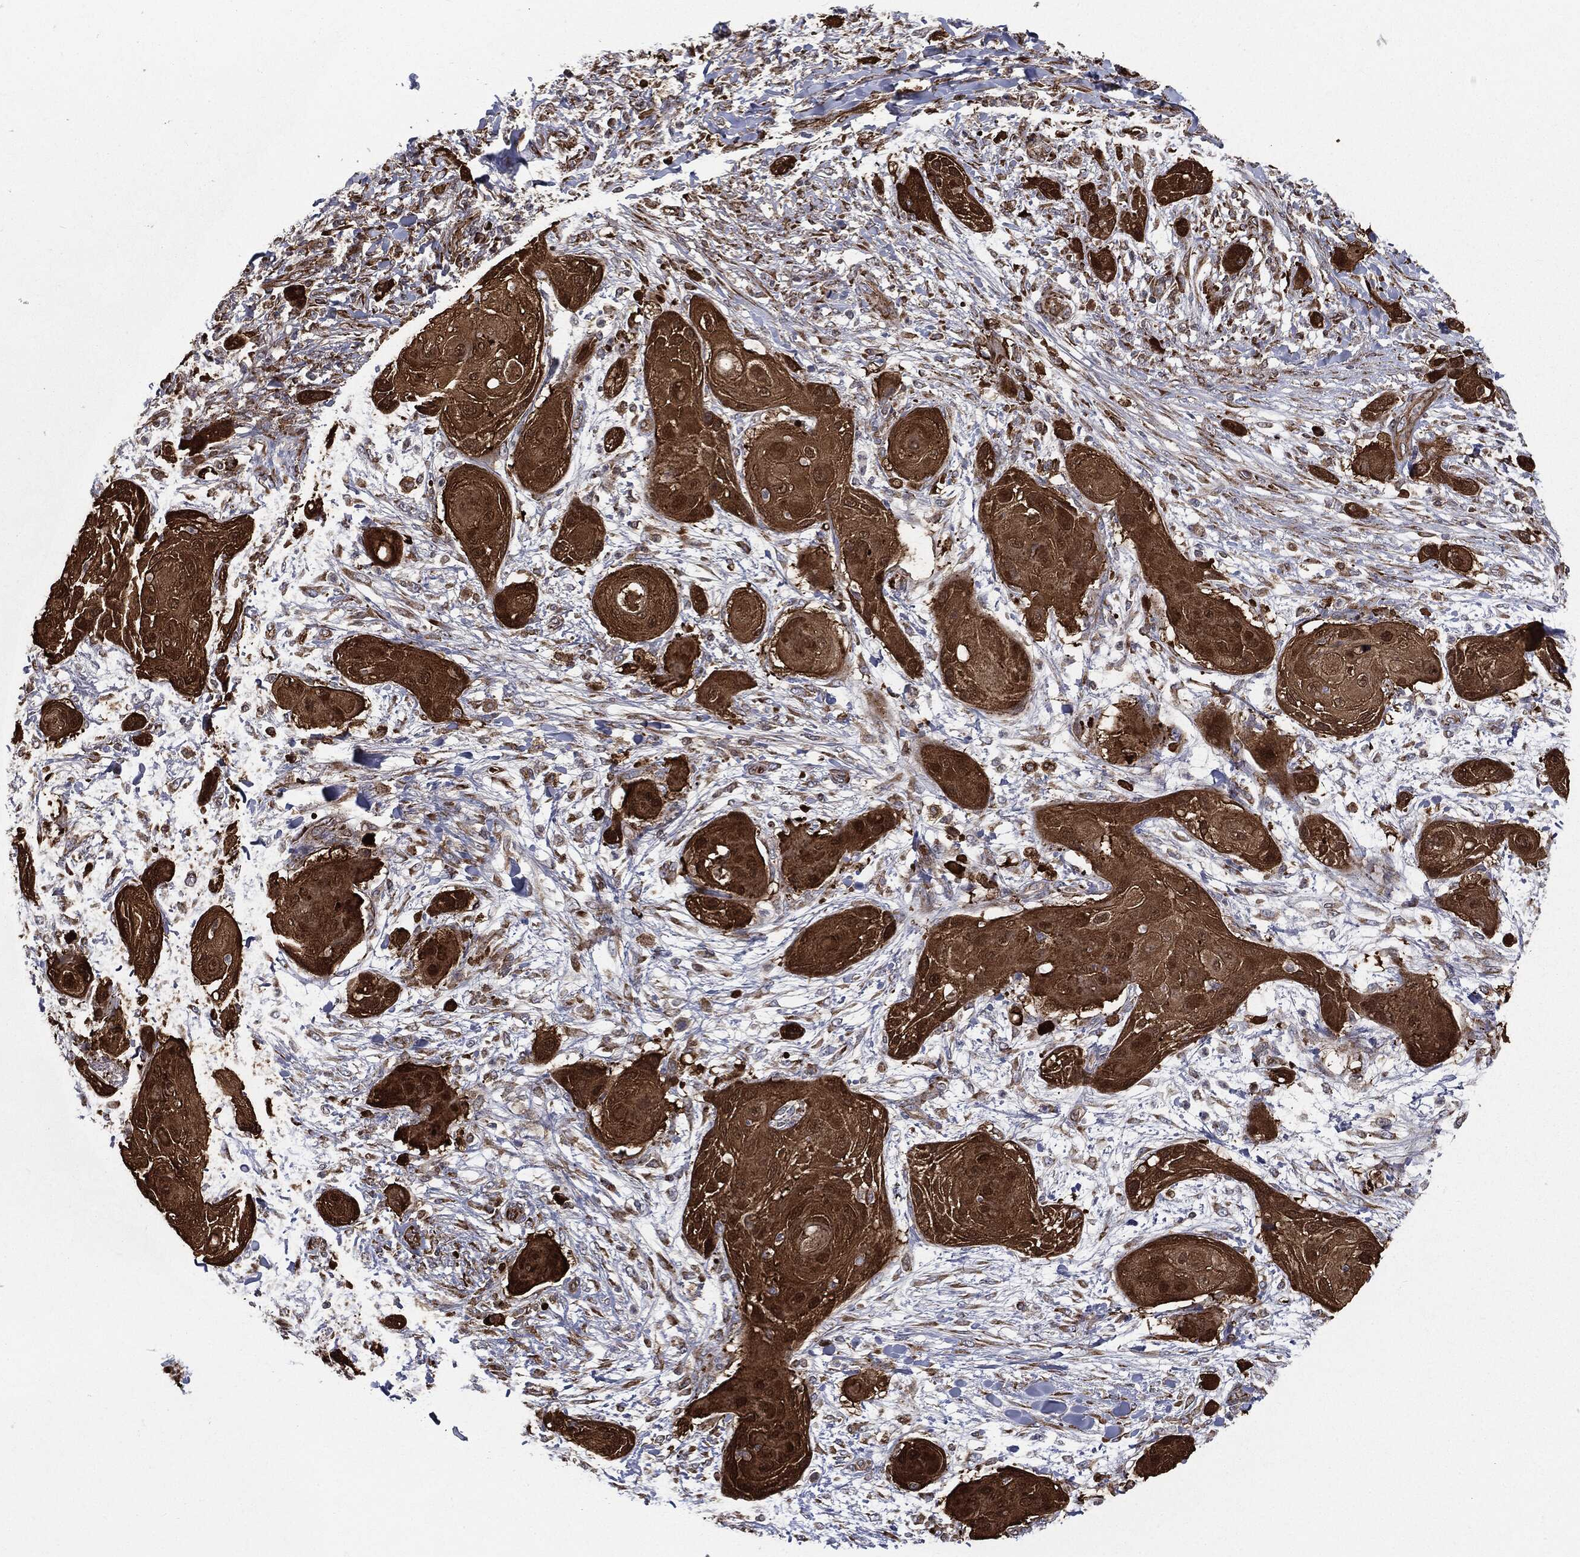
{"staining": {"intensity": "strong", "quantity": ">75%", "location": "cytoplasmic/membranous"}, "tissue": "skin cancer", "cell_type": "Tumor cells", "image_type": "cancer", "snomed": [{"axis": "morphology", "description": "Squamous cell carcinoma, NOS"}, {"axis": "topography", "description": "Skin"}], "caption": "DAB (3,3'-diaminobenzidine) immunohistochemical staining of human skin cancer (squamous cell carcinoma) displays strong cytoplasmic/membranous protein staining in approximately >75% of tumor cells.", "gene": "CYLD", "patient": {"sex": "male", "age": 62}}